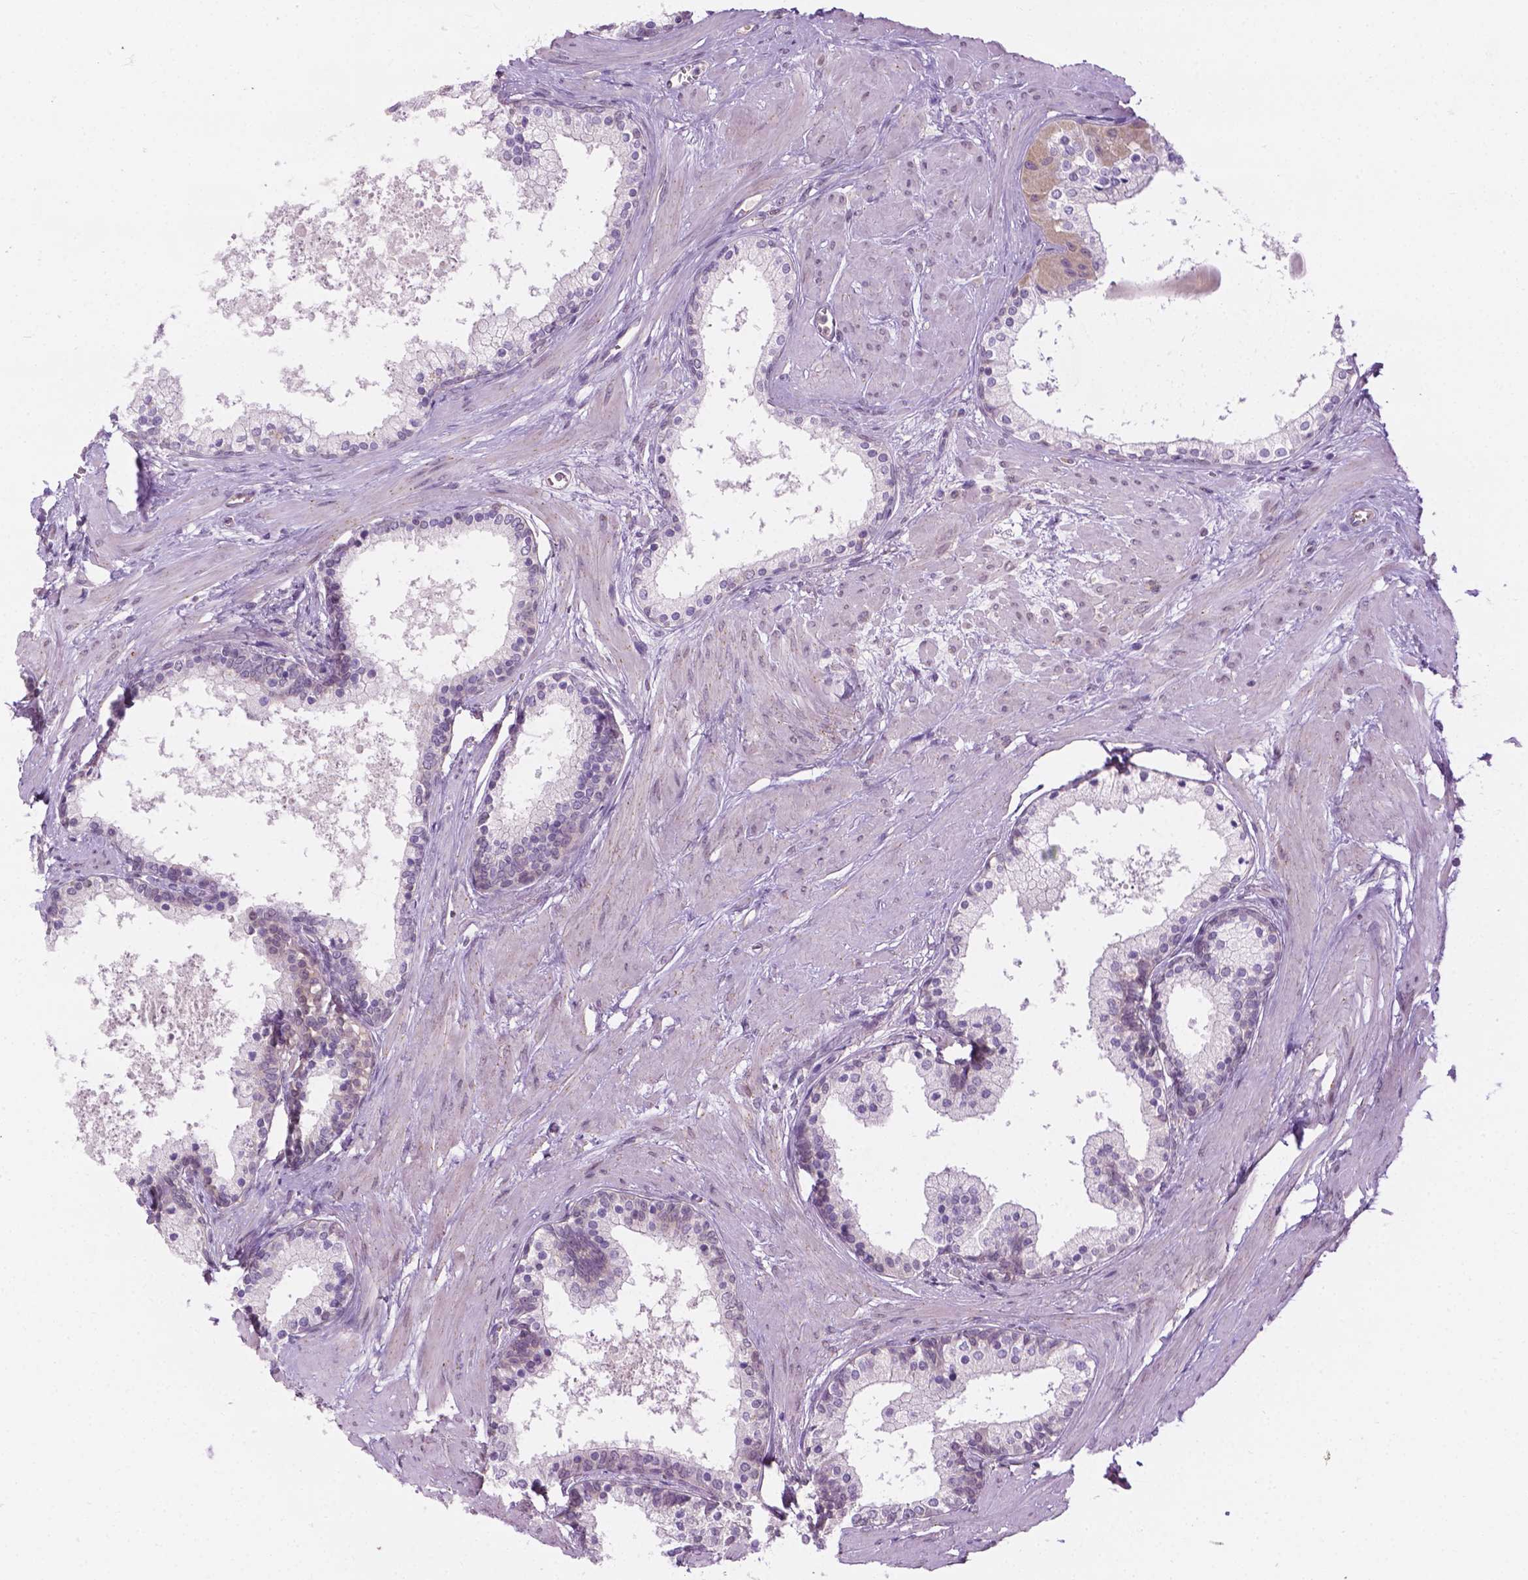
{"staining": {"intensity": "negative", "quantity": "none", "location": "none"}, "tissue": "prostate", "cell_type": "Glandular cells", "image_type": "normal", "snomed": [{"axis": "morphology", "description": "Normal tissue, NOS"}, {"axis": "topography", "description": "Prostate"}], "caption": "Photomicrograph shows no protein staining in glandular cells of normal prostate. The staining is performed using DAB brown chromogen with nuclei counter-stained in using hematoxylin.", "gene": "DENND4A", "patient": {"sex": "male", "age": 61}}